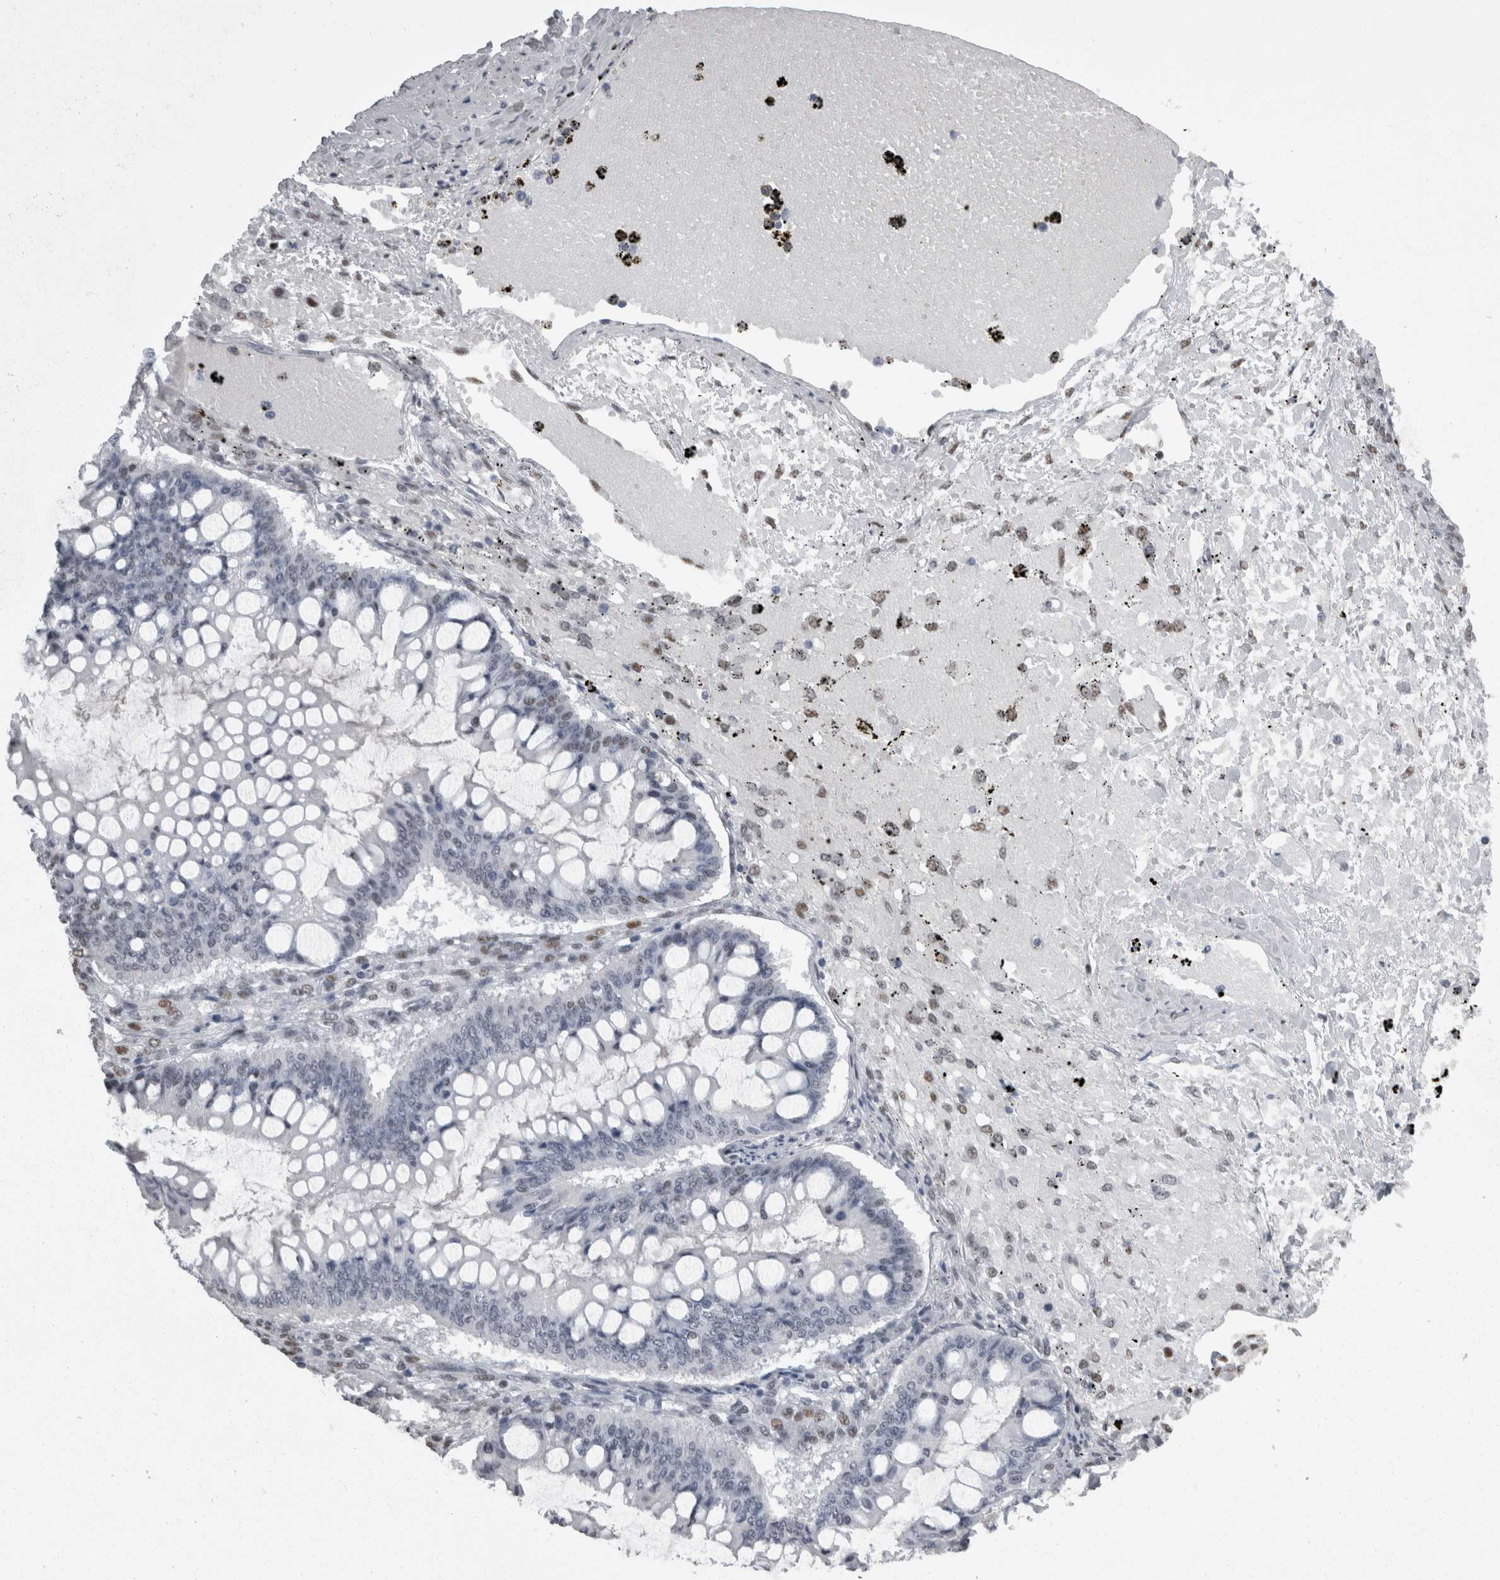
{"staining": {"intensity": "negative", "quantity": "none", "location": "none"}, "tissue": "ovarian cancer", "cell_type": "Tumor cells", "image_type": "cancer", "snomed": [{"axis": "morphology", "description": "Cystadenocarcinoma, mucinous, NOS"}, {"axis": "topography", "description": "Ovary"}], "caption": "This is a photomicrograph of immunohistochemistry staining of mucinous cystadenocarcinoma (ovarian), which shows no positivity in tumor cells.", "gene": "C1orf54", "patient": {"sex": "female", "age": 73}}